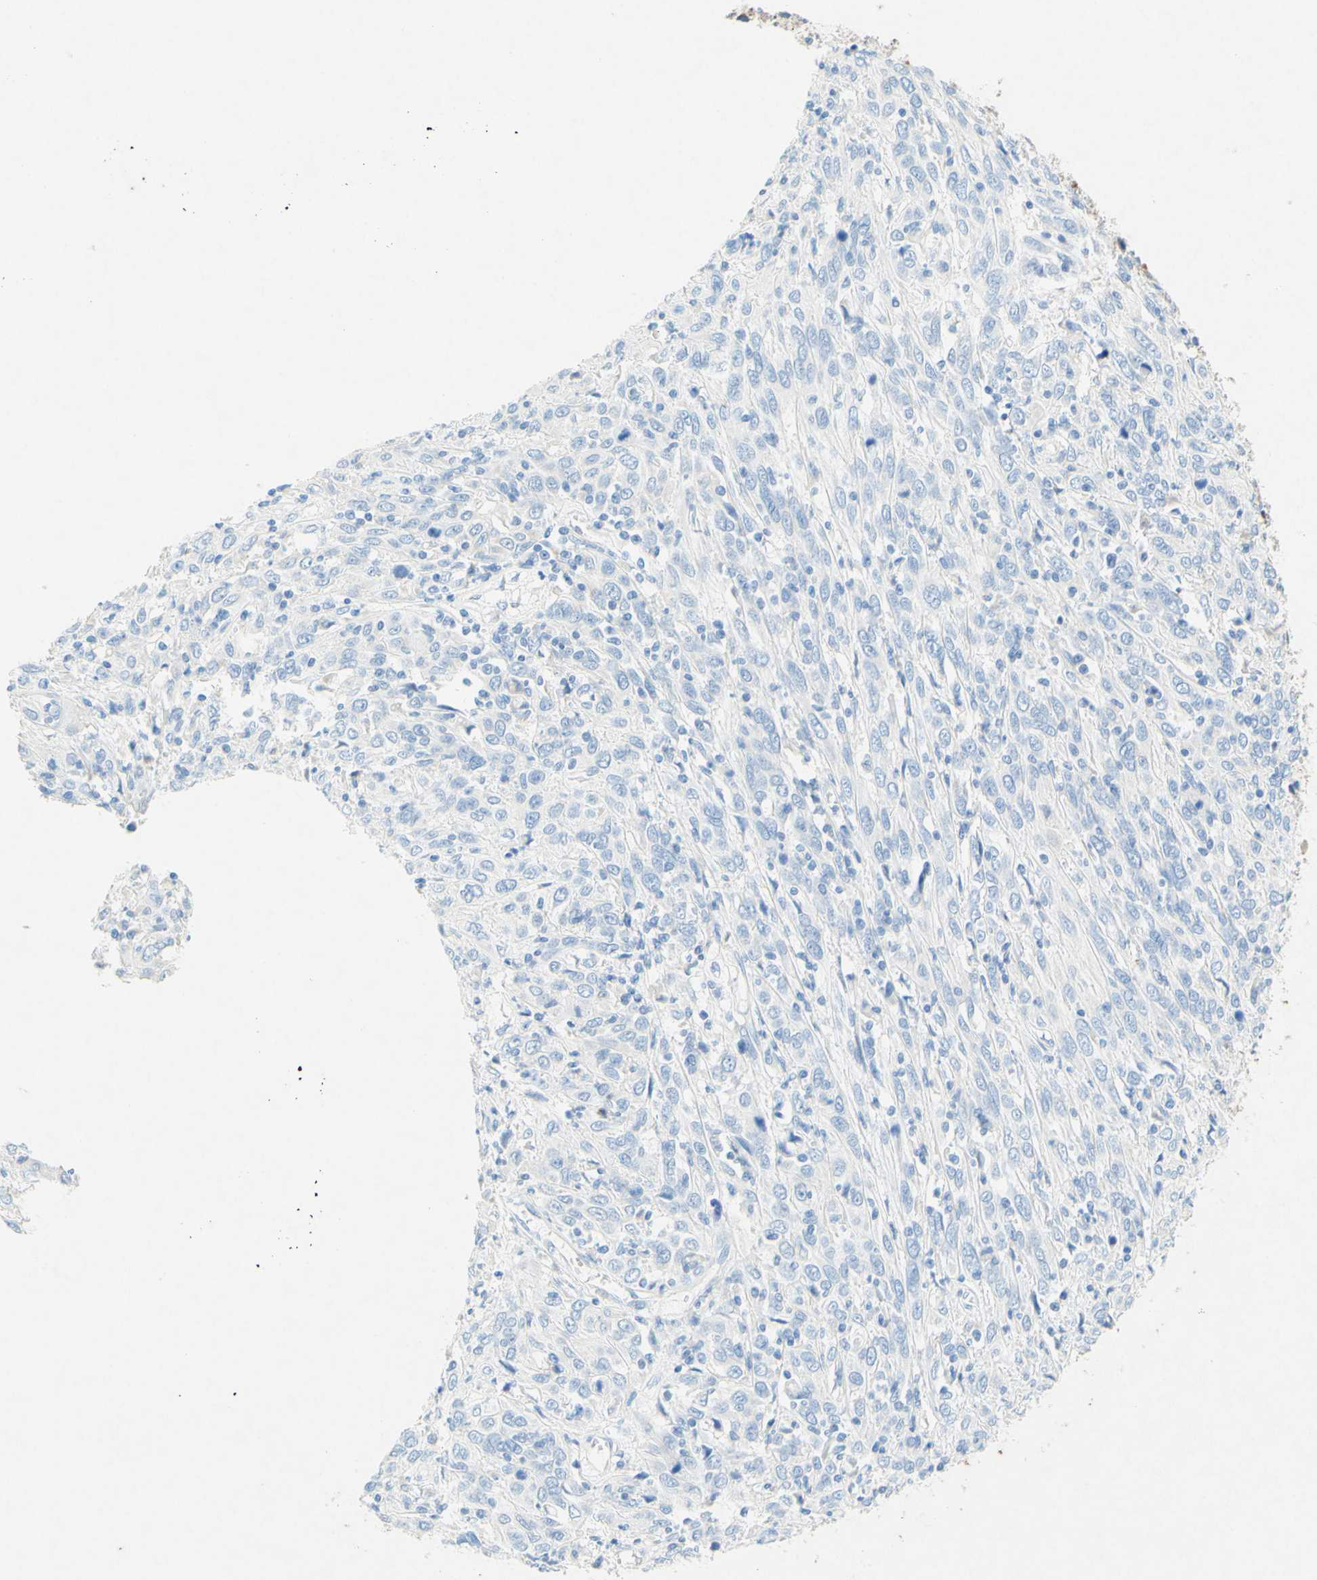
{"staining": {"intensity": "negative", "quantity": "none", "location": "none"}, "tissue": "cervical cancer", "cell_type": "Tumor cells", "image_type": "cancer", "snomed": [{"axis": "morphology", "description": "Squamous cell carcinoma, NOS"}, {"axis": "topography", "description": "Cervix"}], "caption": "Immunohistochemistry (IHC) image of squamous cell carcinoma (cervical) stained for a protein (brown), which displays no staining in tumor cells.", "gene": "SLC46A1", "patient": {"sex": "female", "age": 46}}